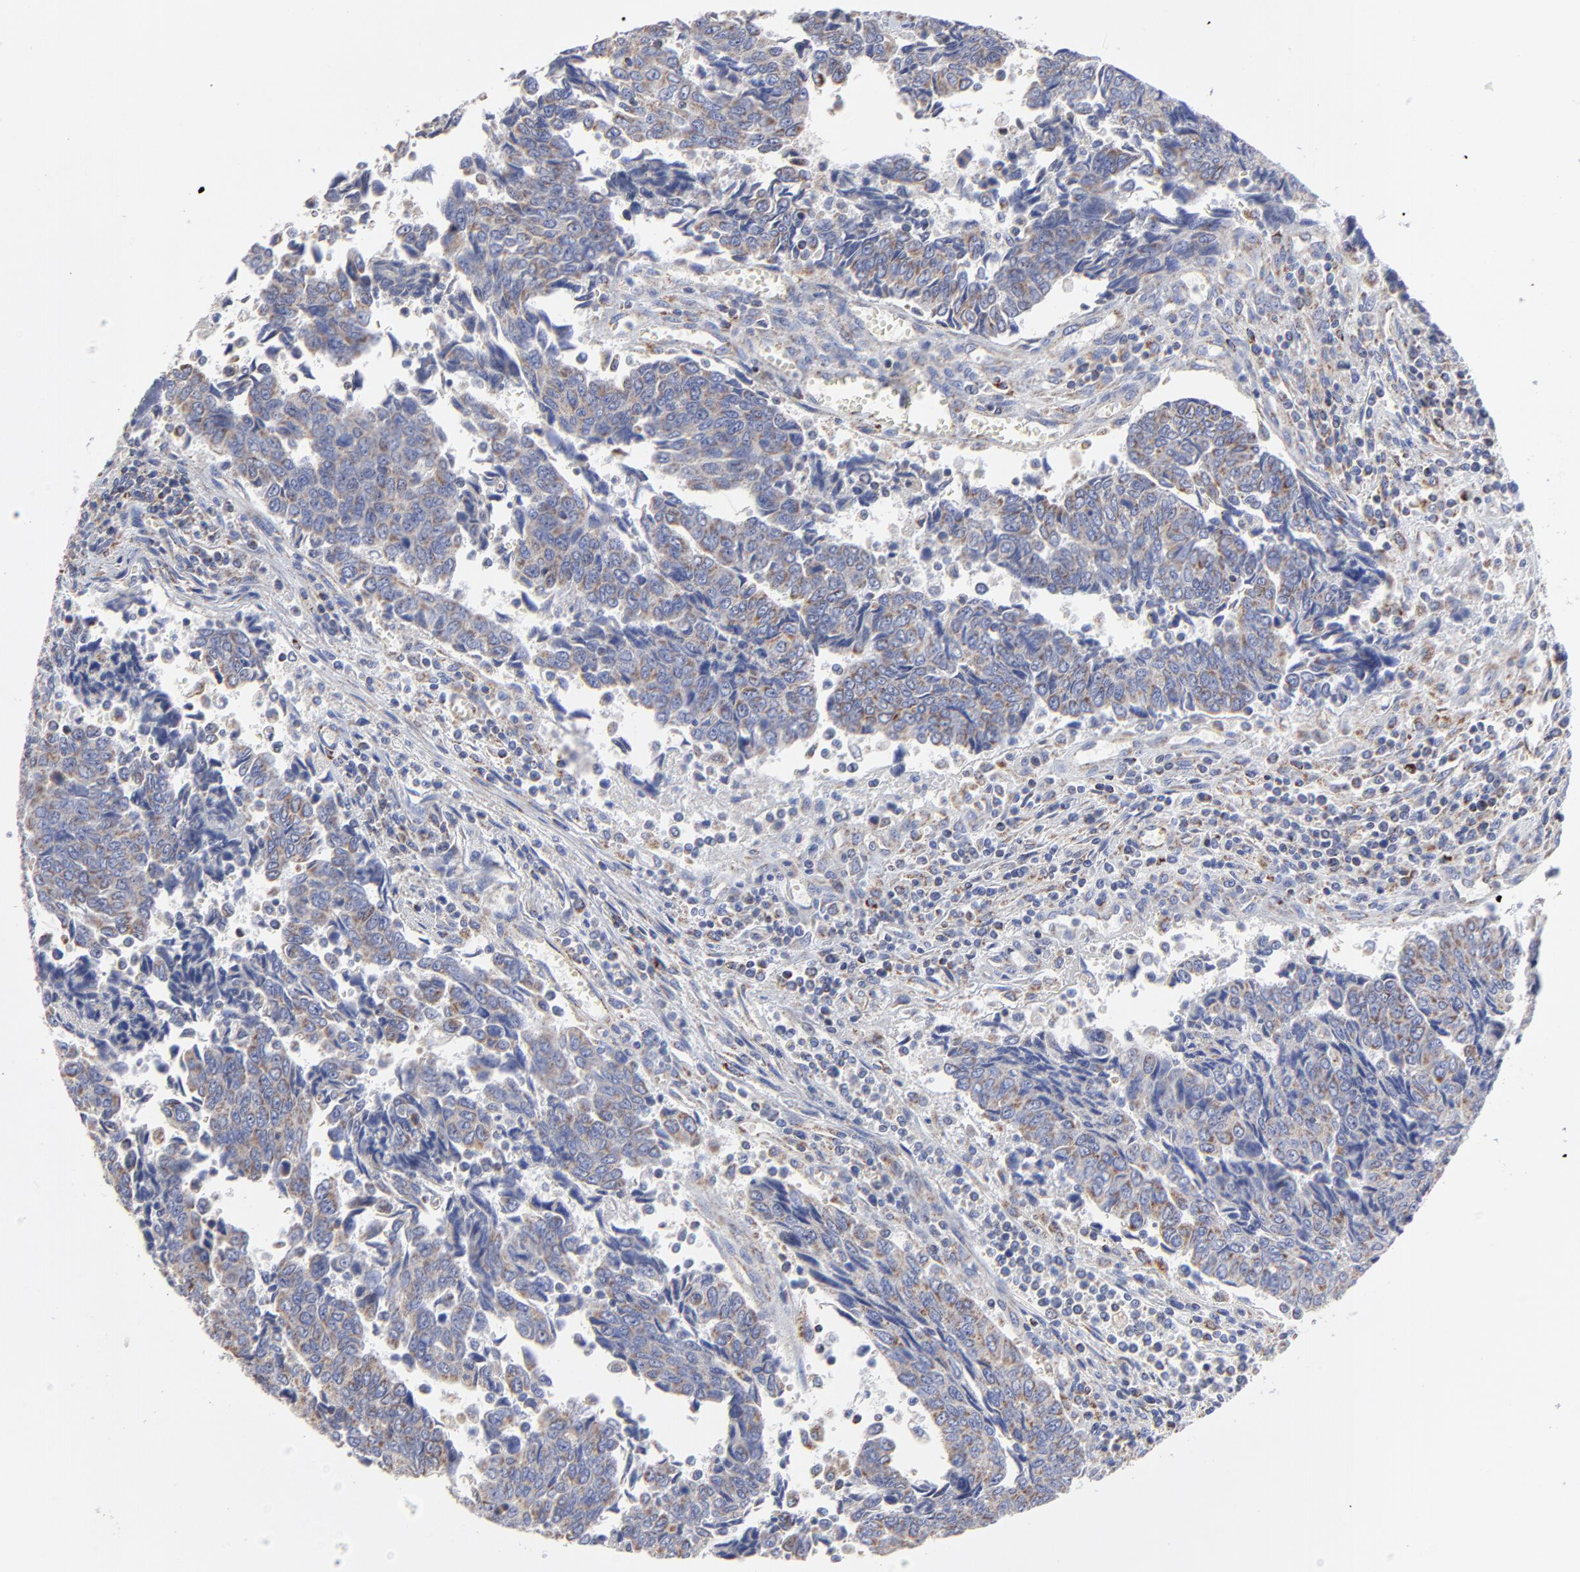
{"staining": {"intensity": "moderate", "quantity": "25%-75%", "location": "cytoplasmic/membranous"}, "tissue": "urothelial cancer", "cell_type": "Tumor cells", "image_type": "cancer", "snomed": [{"axis": "morphology", "description": "Urothelial carcinoma, High grade"}, {"axis": "topography", "description": "Urinary bladder"}], "caption": "Immunohistochemistry (IHC) histopathology image of neoplastic tissue: urothelial carcinoma (high-grade) stained using IHC exhibits medium levels of moderate protein expression localized specifically in the cytoplasmic/membranous of tumor cells, appearing as a cytoplasmic/membranous brown color.", "gene": "PINK1", "patient": {"sex": "male", "age": 86}}